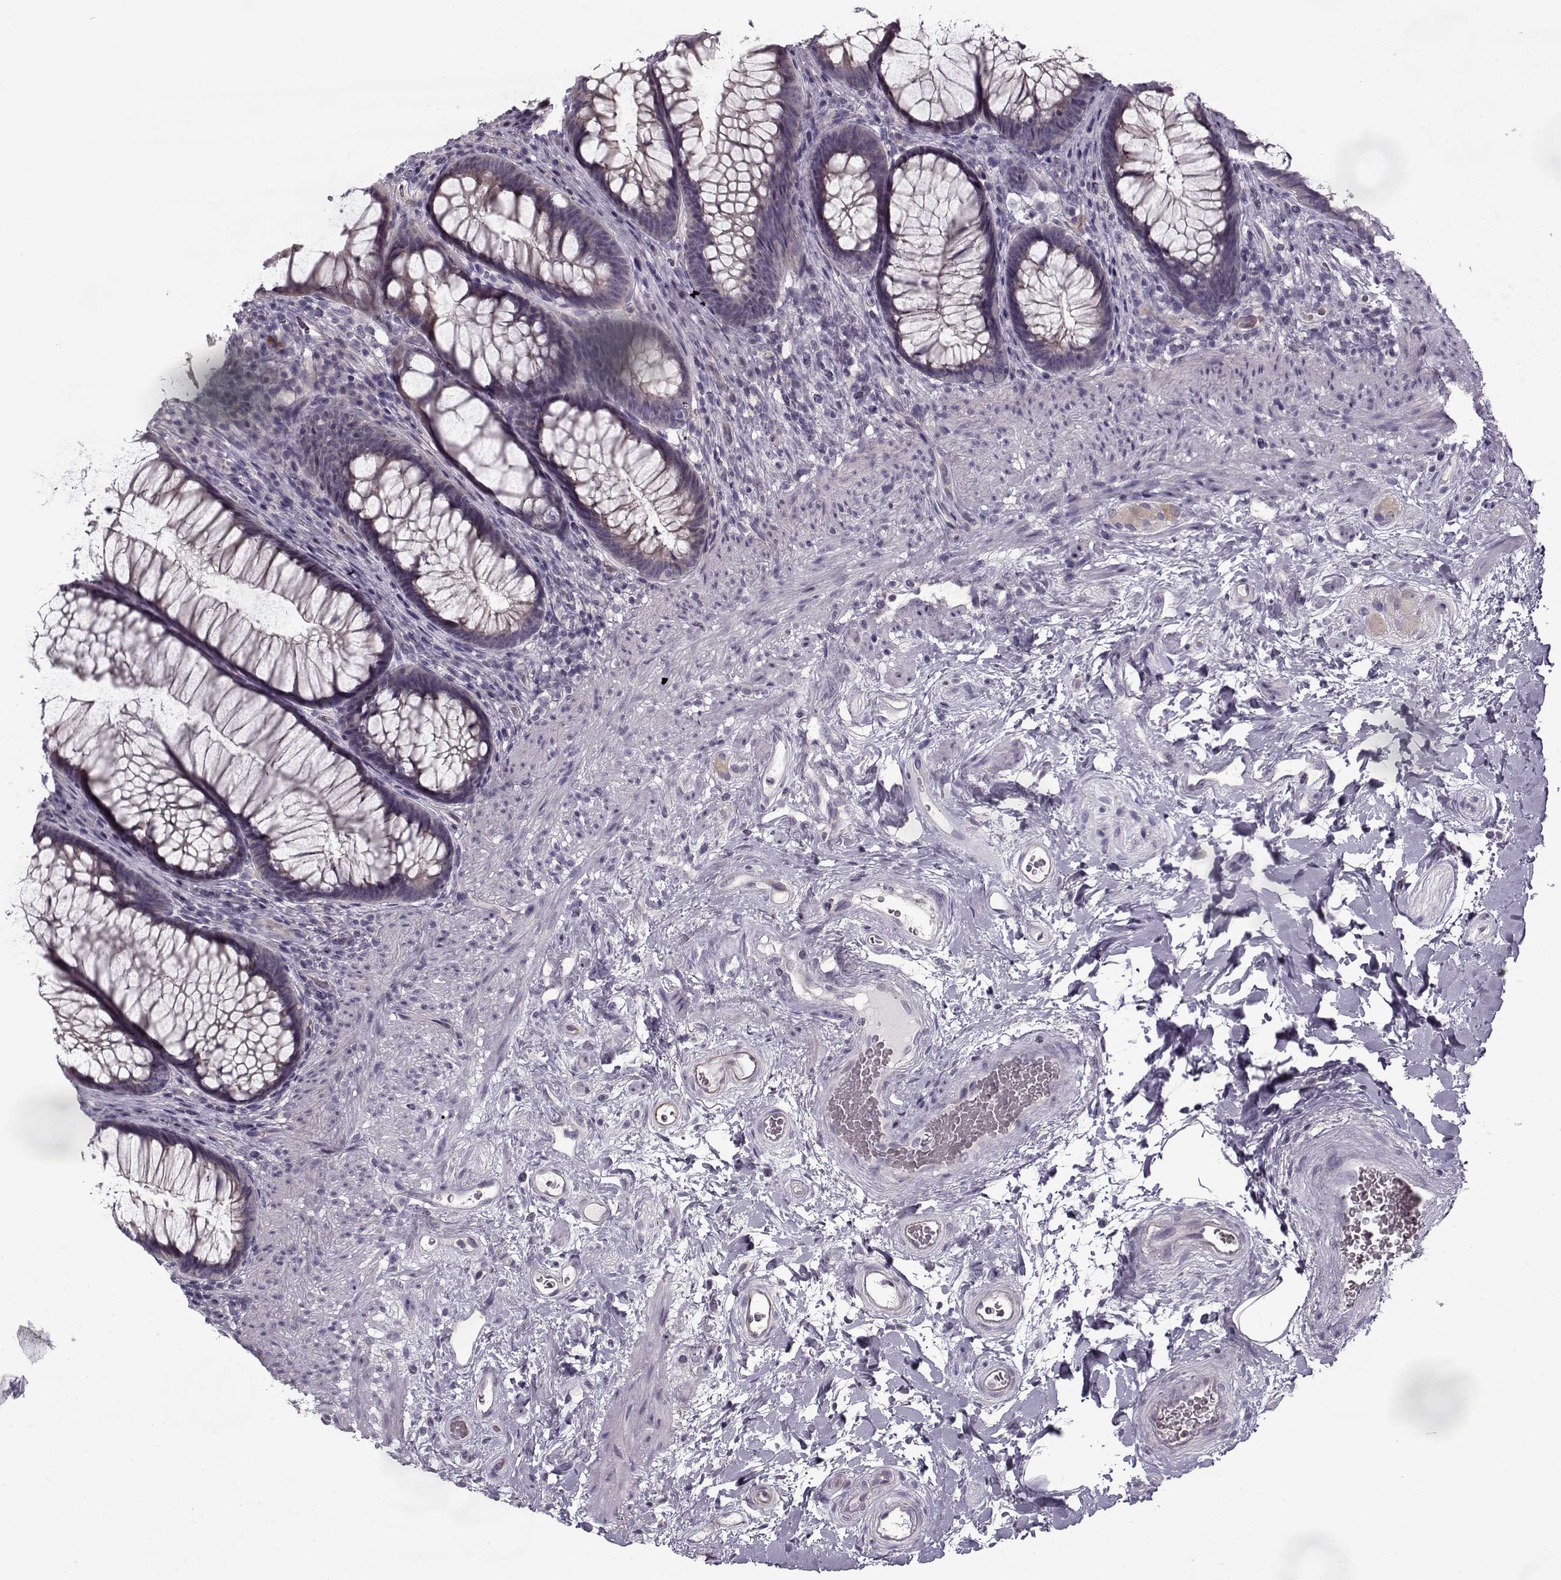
{"staining": {"intensity": "negative", "quantity": "none", "location": "none"}, "tissue": "rectum", "cell_type": "Glandular cells", "image_type": "normal", "snomed": [{"axis": "morphology", "description": "Normal tissue, NOS"}, {"axis": "topography", "description": "Smooth muscle"}, {"axis": "topography", "description": "Rectum"}], "caption": "IHC of normal human rectum shows no positivity in glandular cells.", "gene": "PNMT", "patient": {"sex": "male", "age": 53}}